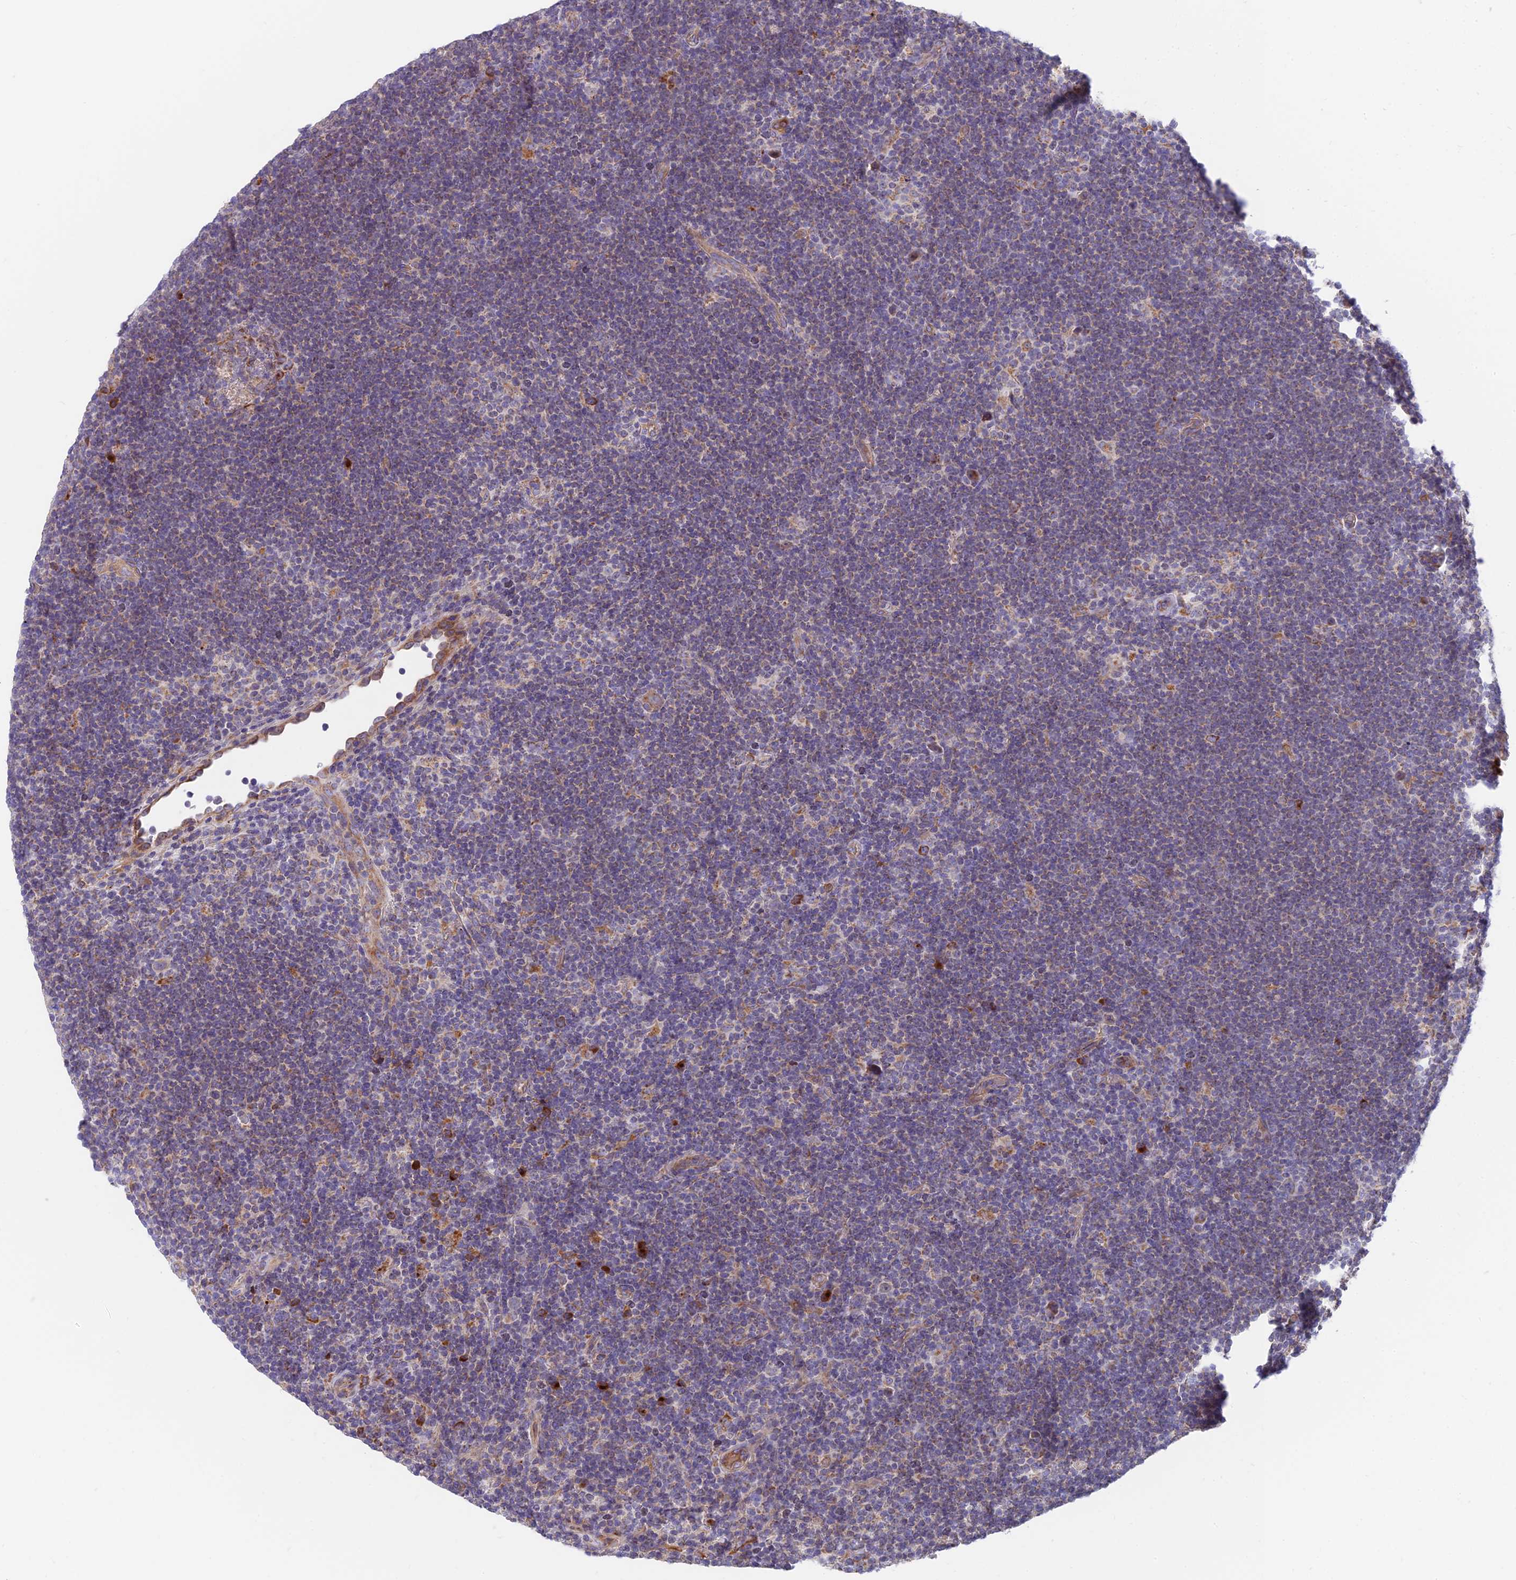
{"staining": {"intensity": "moderate", "quantity": "<25%", "location": "cytoplasmic/membranous"}, "tissue": "lymphoma", "cell_type": "Tumor cells", "image_type": "cancer", "snomed": [{"axis": "morphology", "description": "Hodgkin's disease, NOS"}, {"axis": "topography", "description": "Lymph node"}], "caption": "A brown stain labels moderate cytoplasmic/membranous expression of a protein in lymphoma tumor cells. Using DAB (brown) and hematoxylin (blue) stains, captured at high magnification using brightfield microscopy.", "gene": "TBC1D20", "patient": {"sex": "female", "age": 57}}